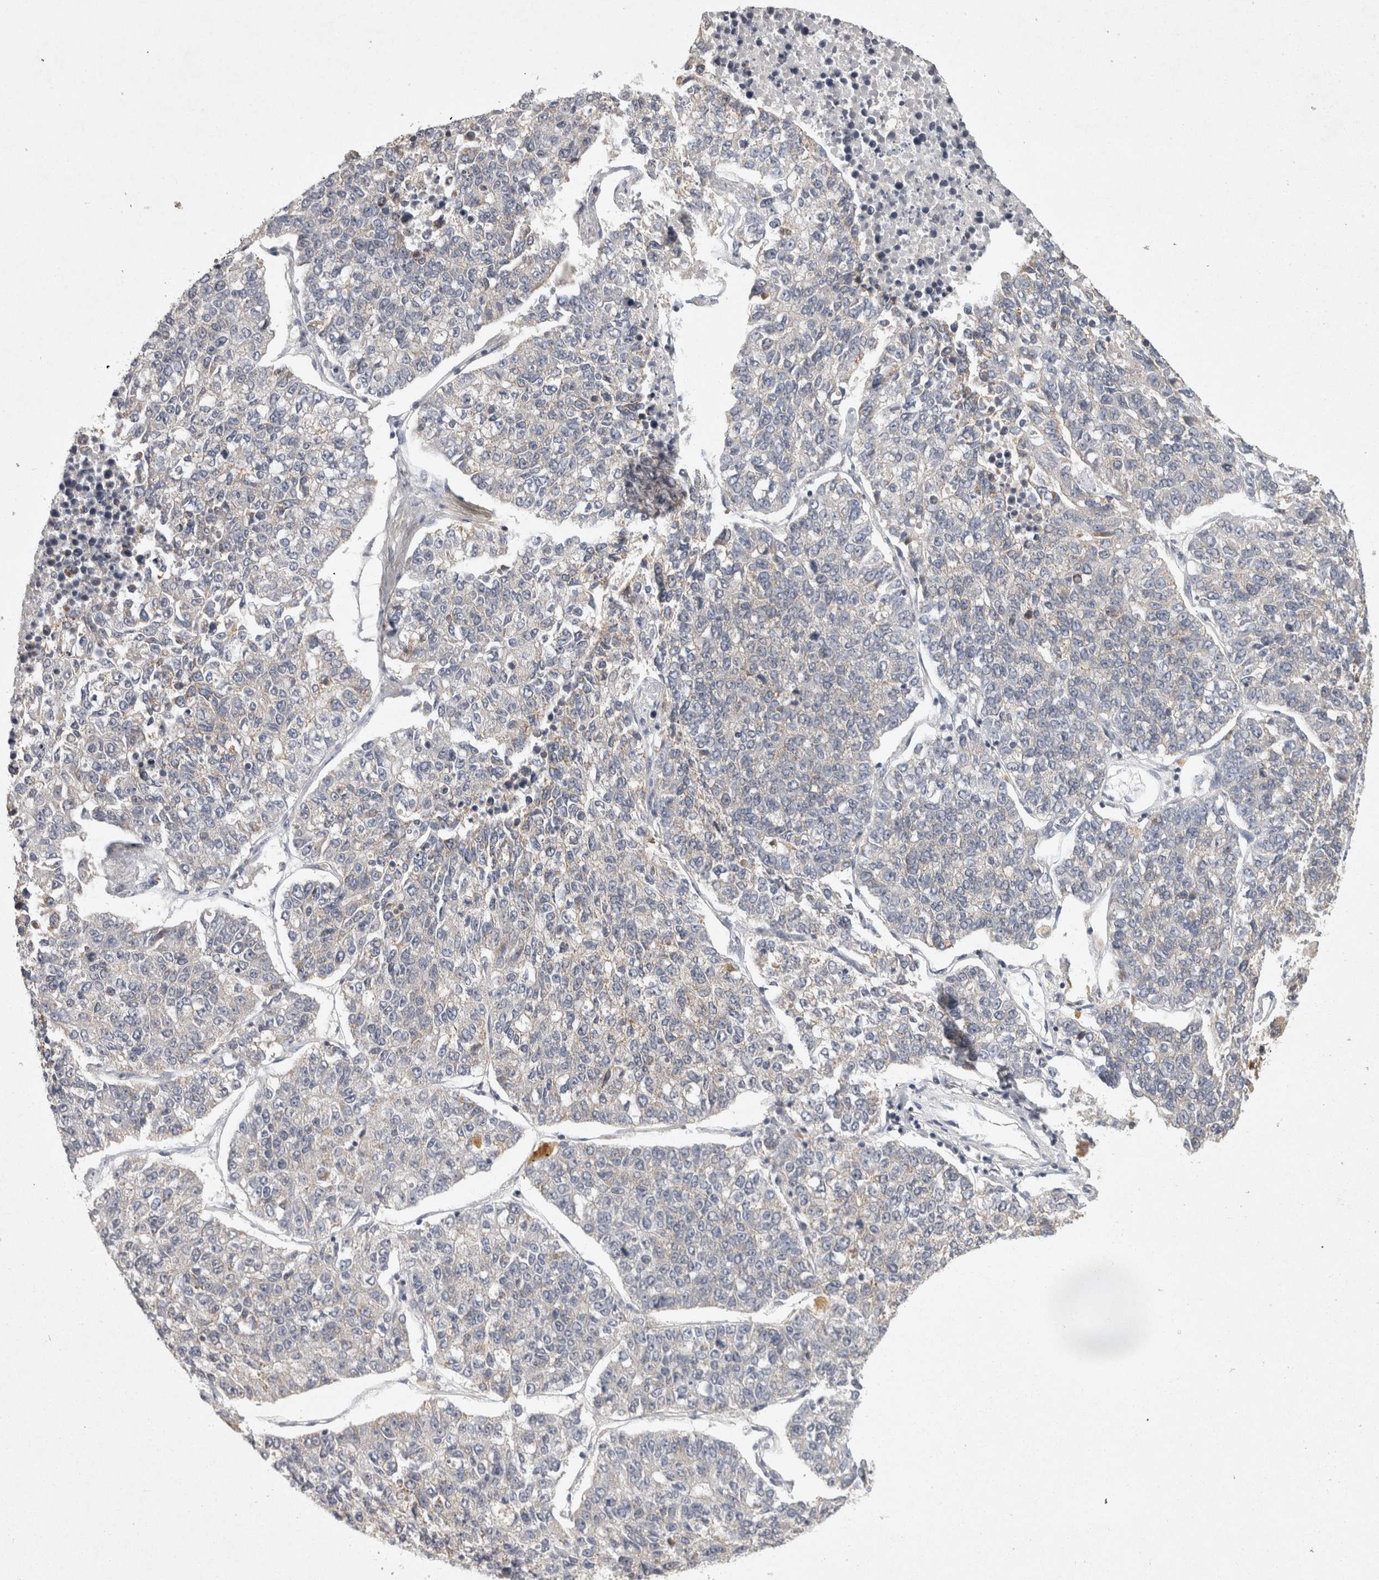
{"staining": {"intensity": "weak", "quantity": "<25%", "location": "cytoplasmic/membranous"}, "tissue": "lung cancer", "cell_type": "Tumor cells", "image_type": "cancer", "snomed": [{"axis": "morphology", "description": "Adenocarcinoma, NOS"}, {"axis": "topography", "description": "Lung"}], "caption": "Tumor cells show no significant protein expression in lung cancer.", "gene": "ACAT2", "patient": {"sex": "male", "age": 49}}